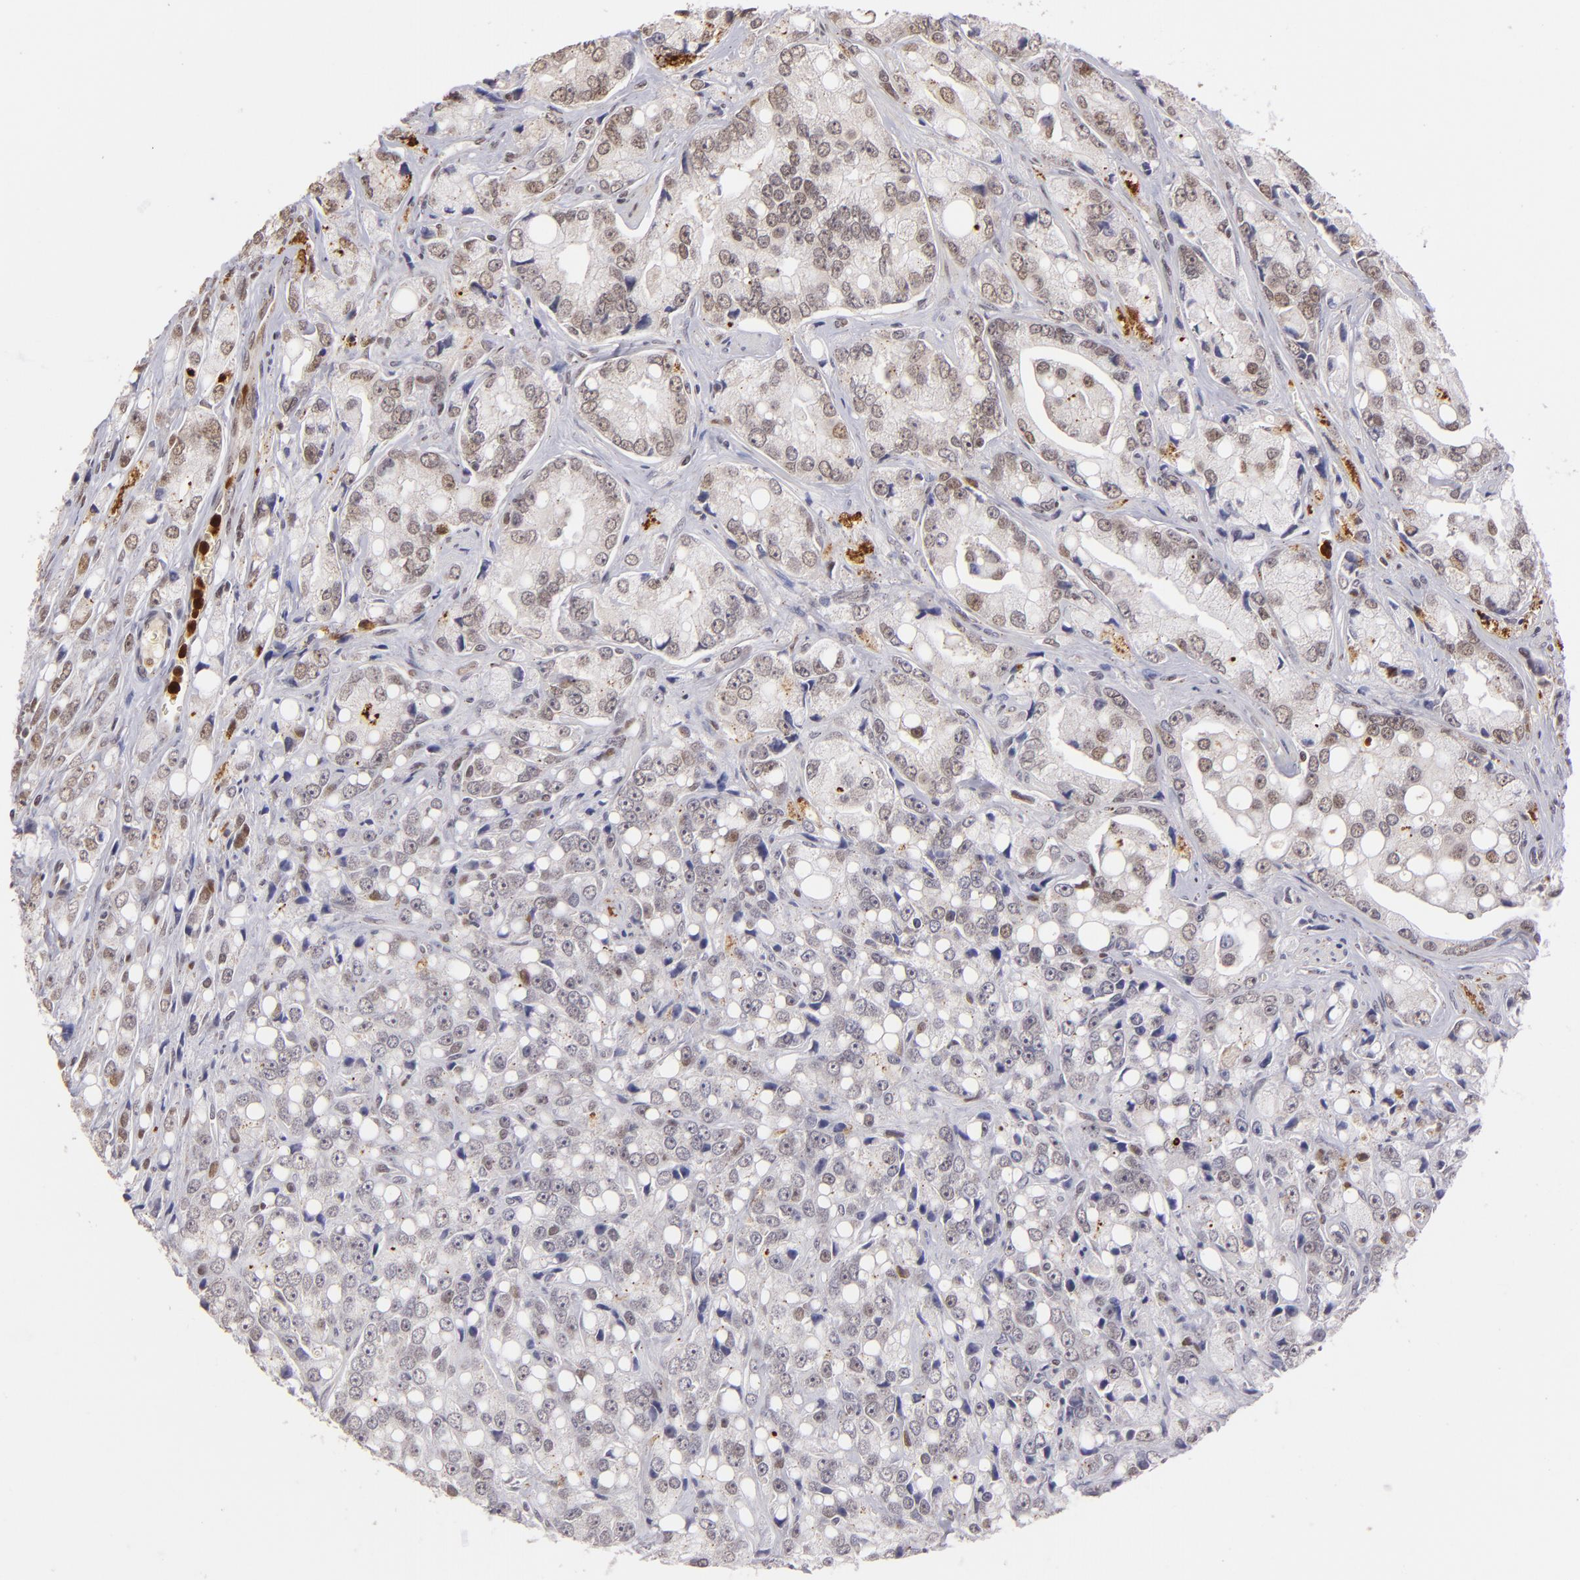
{"staining": {"intensity": "weak", "quantity": "<25%", "location": "nuclear"}, "tissue": "prostate cancer", "cell_type": "Tumor cells", "image_type": "cancer", "snomed": [{"axis": "morphology", "description": "Adenocarcinoma, High grade"}, {"axis": "topography", "description": "Prostate"}], "caption": "An immunohistochemistry photomicrograph of prostate cancer is shown. There is no staining in tumor cells of prostate cancer.", "gene": "RXRG", "patient": {"sex": "male", "age": 67}}